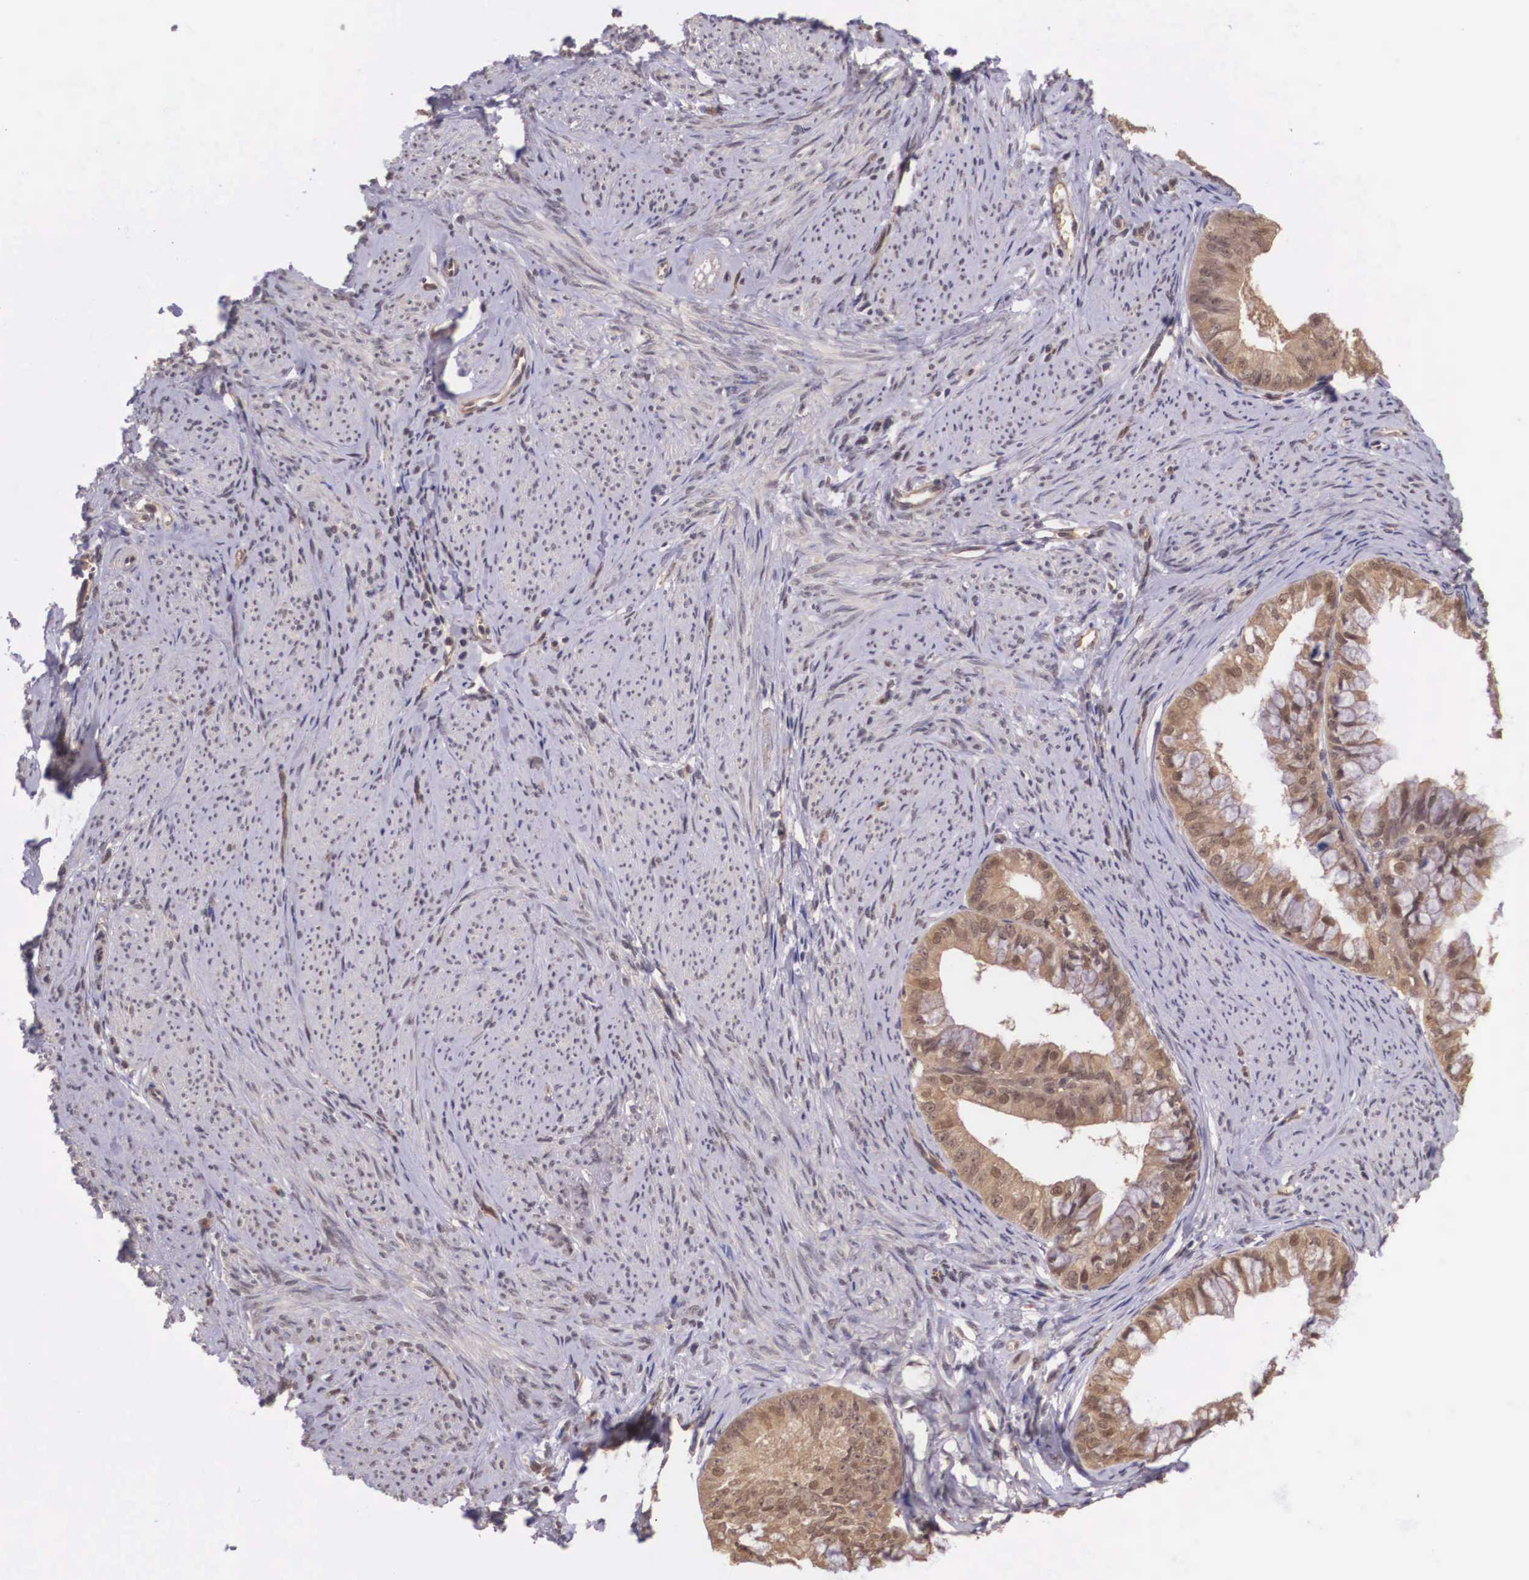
{"staining": {"intensity": "moderate", "quantity": ">75%", "location": "cytoplasmic/membranous"}, "tissue": "endometrial cancer", "cell_type": "Tumor cells", "image_type": "cancer", "snomed": [{"axis": "morphology", "description": "Adenocarcinoma, NOS"}, {"axis": "topography", "description": "Endometrium"}], "caption": "This is an image of immunohistochemistry staining of endometrial adenocarcinoma, which shows moderate staining in the cytoplasmic/membranous of tumor cells.", "gene": "VASH1", "patient": {"sex": "female", "age": 76}}